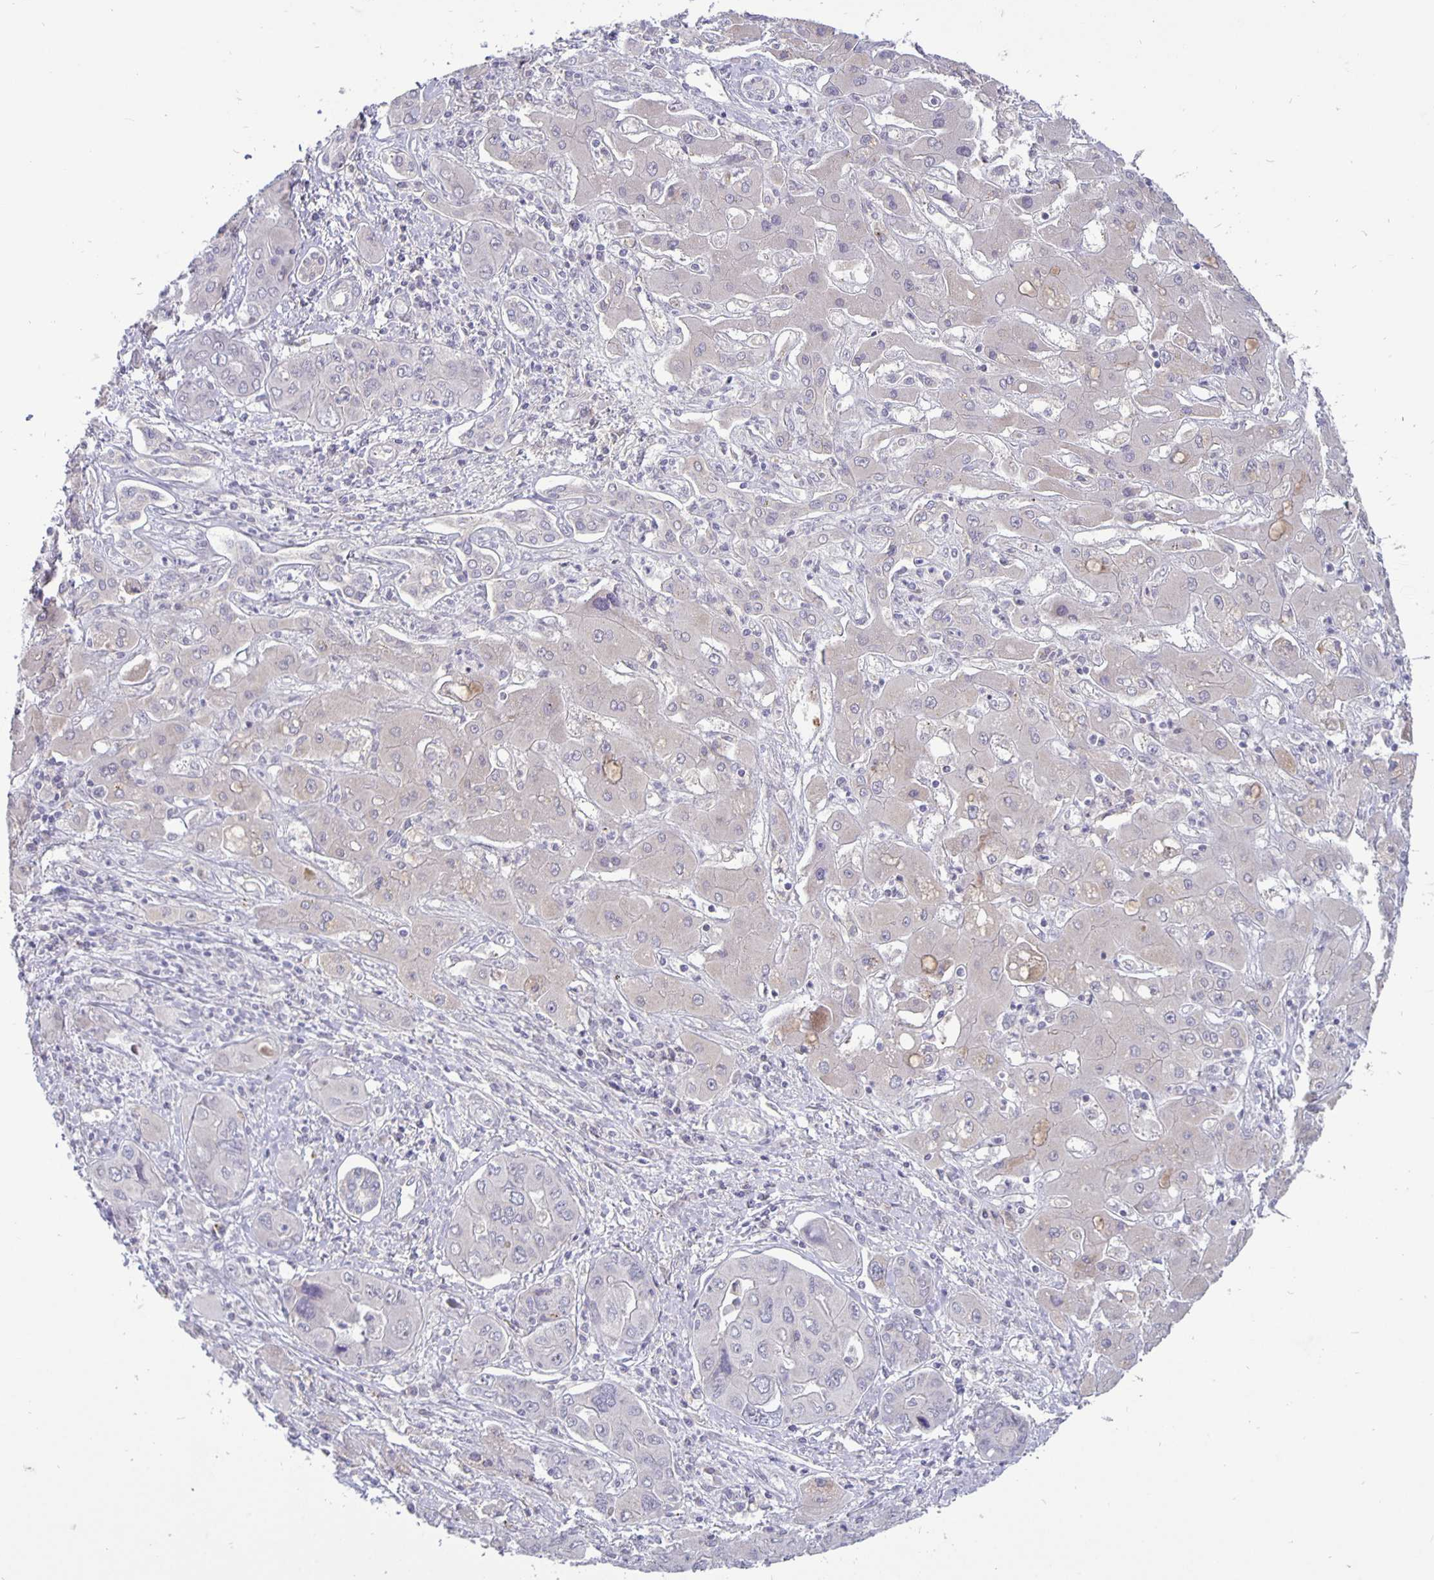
{"staining": {"intensity": "negative", "quantity": "none", "location": "none"}, "tissue": "liver cancer", "cell_type": "Tumor cells", "image_type": "cancer", "snomed": [{"axis": "morphology", "description": "Cholangiocarcinoma"}, {"axis": "topography", "description": "Liver"}], "caption": "An immunohistochemistry image of liver cancer is shown. There is no staining in tumor cells of liver cancer.", "gene": "ERBB2", "patient": {"sex": "male", "age": 67}}